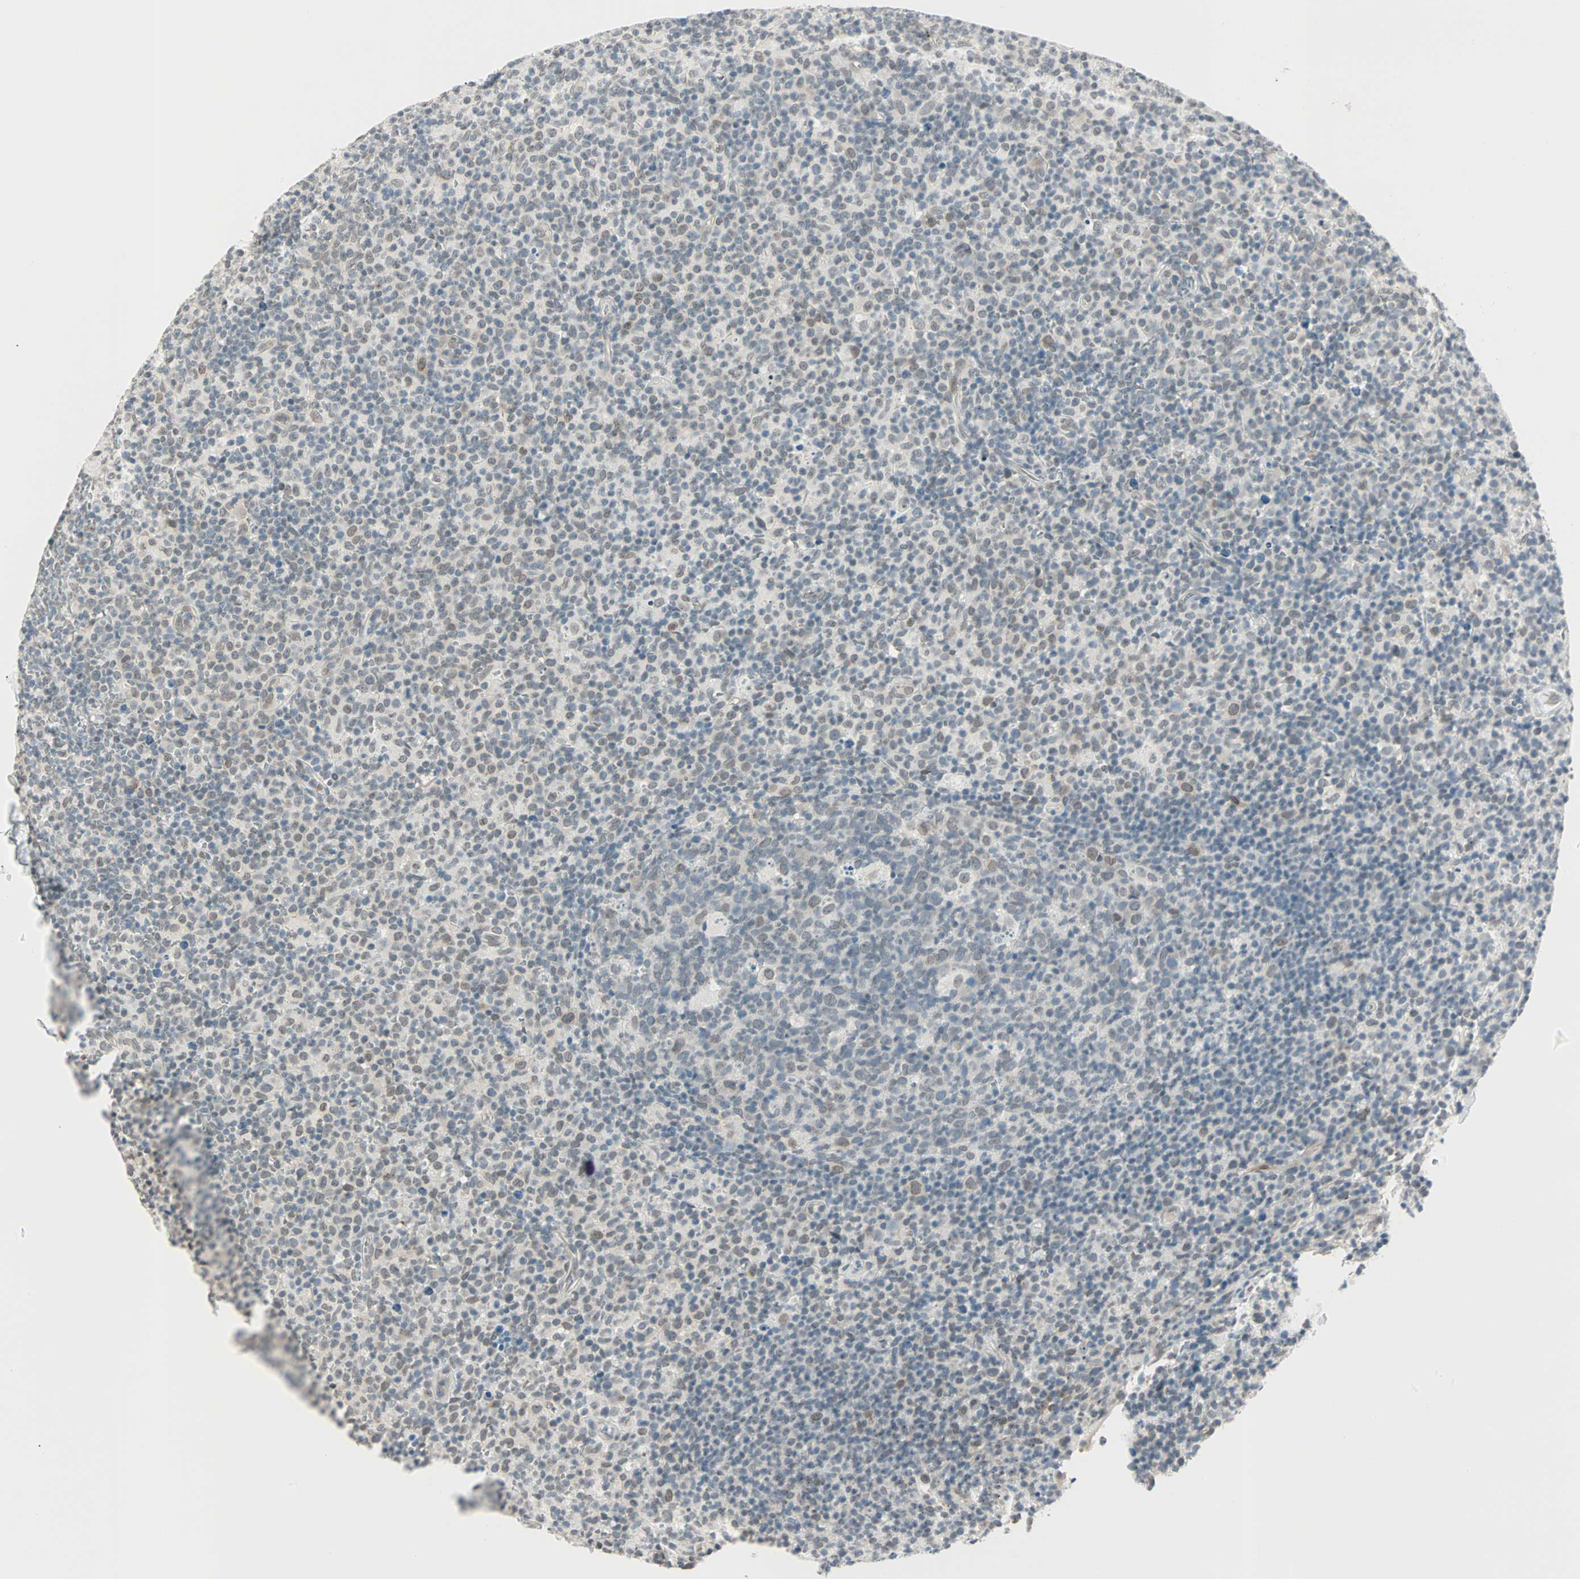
{"staining": {"intensity": "weak", "quantity": "<25%", "location": "cytoplasmic/membranous,nuclear"}, "tissue": "lymph node", "cell_type": "Germinal center cells", "image_type": "normal", "snomed": [{"axis": "morphology", "description": "Normal tissue, NOS"}, {"axis": "morphology", "description": "Inflammation, NOS"}, {"axis": "topography", "description": "Lymph node"}], "caption": "Immunohistochemistry of normal human lymph node displays no expression in germinal center cells.", "gene": "BCAN", "patient": {"sex": "male", "age": 55}}